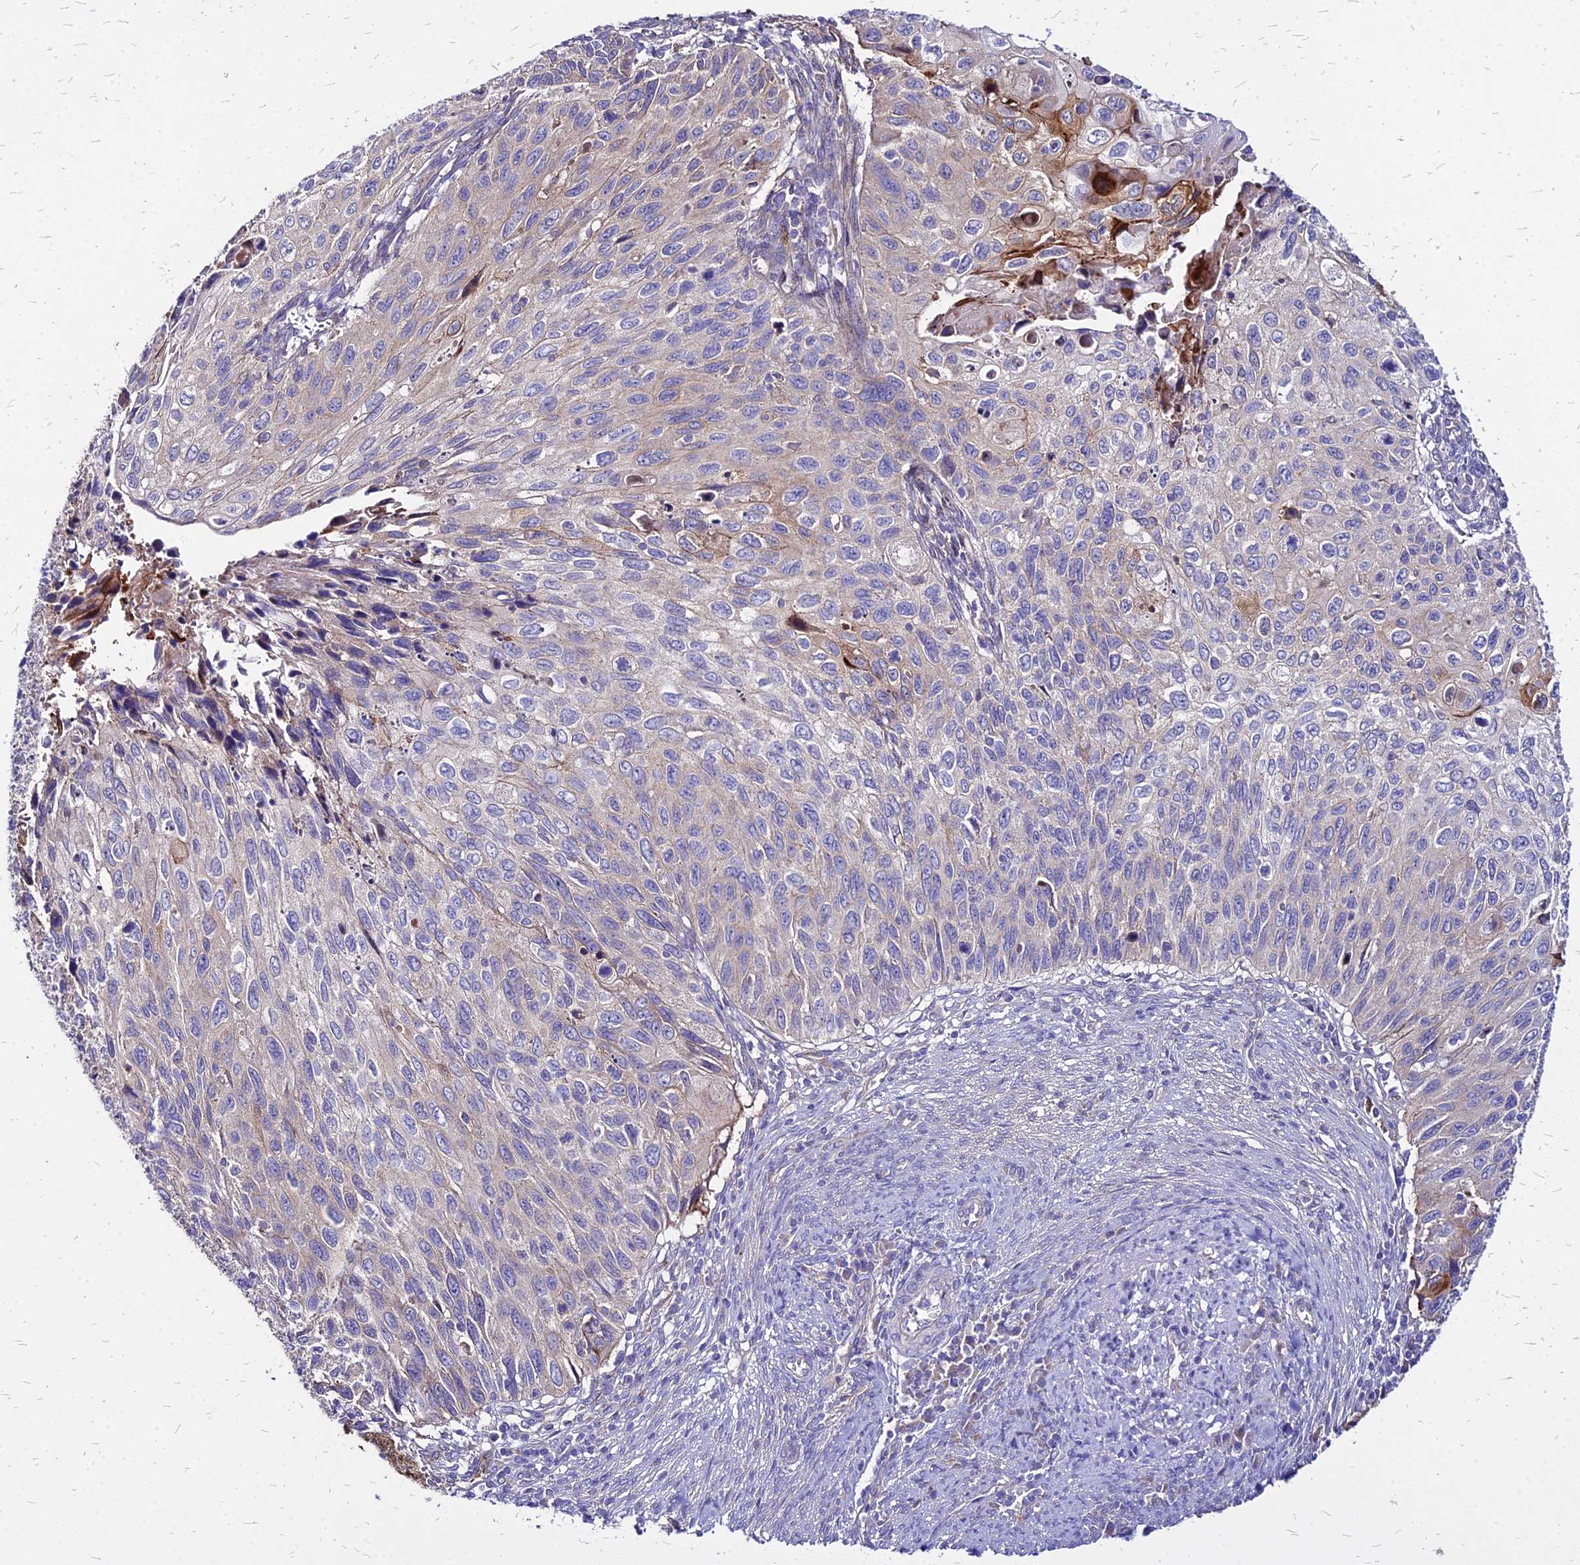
{"staining": {"intensity": "moderate", "quantity": "<25%", "location": "cytoplasmic/membranous"}, "tissue": "cervical cancer", "cell_type": "Tumor cells", "image_type": "cancer", "snomed": [{"axis": "morphology", "description": "Squamous cell carcinoma, NOS"}, {"axis": "topography", "description": "Cervix"}], "caption": "Approximately <25% of tumor cells in human cervical squamous cell carcinoma display moderate cytoplasmic/membranous protein positivity as visualized by brown immunohistochemical staining.", "gene": "COMMD10", "patient": {"sex": "female", "age": 70}}